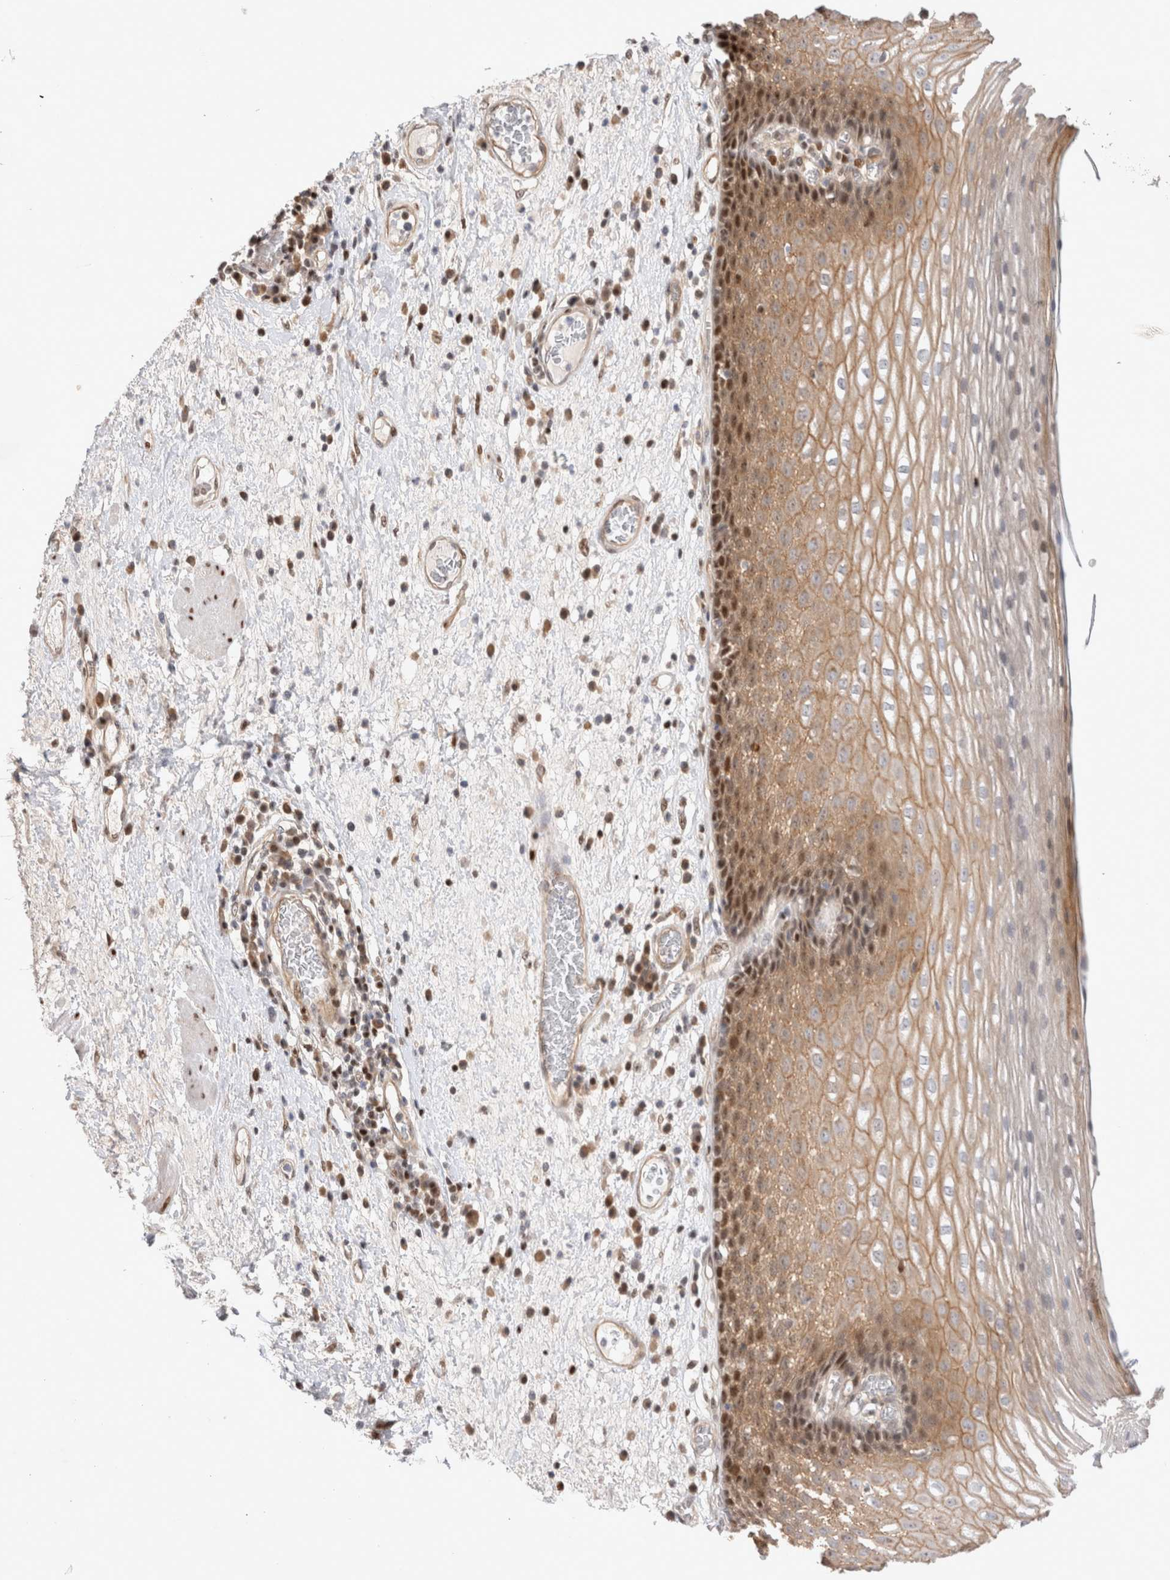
{"staining": {"intensity": "strong", "quantity": ">75%", "location": "cytoplasmic/membranous,nuclear"}, "tissue": "esophagus", "cell_type": "Squamous epithelial cells", "image_type": "normal", "snomed": [{"axis": "morphology", "description": "Normal tissue, NOS"}, {"axis": "morphology", "description": "Adenocarcinoma, NOS"}, {"axis": "topography", "description": "Esophagus"}], "caption": "IHC (DAB) staining of unremarkable human esophagus reveals strong cytoplasmic/membranous,nuclear protein positivity in about >75% of squamous epithelial cells.", "gene": "TCF4", "patient": {"sex": "male", "age": 62}}